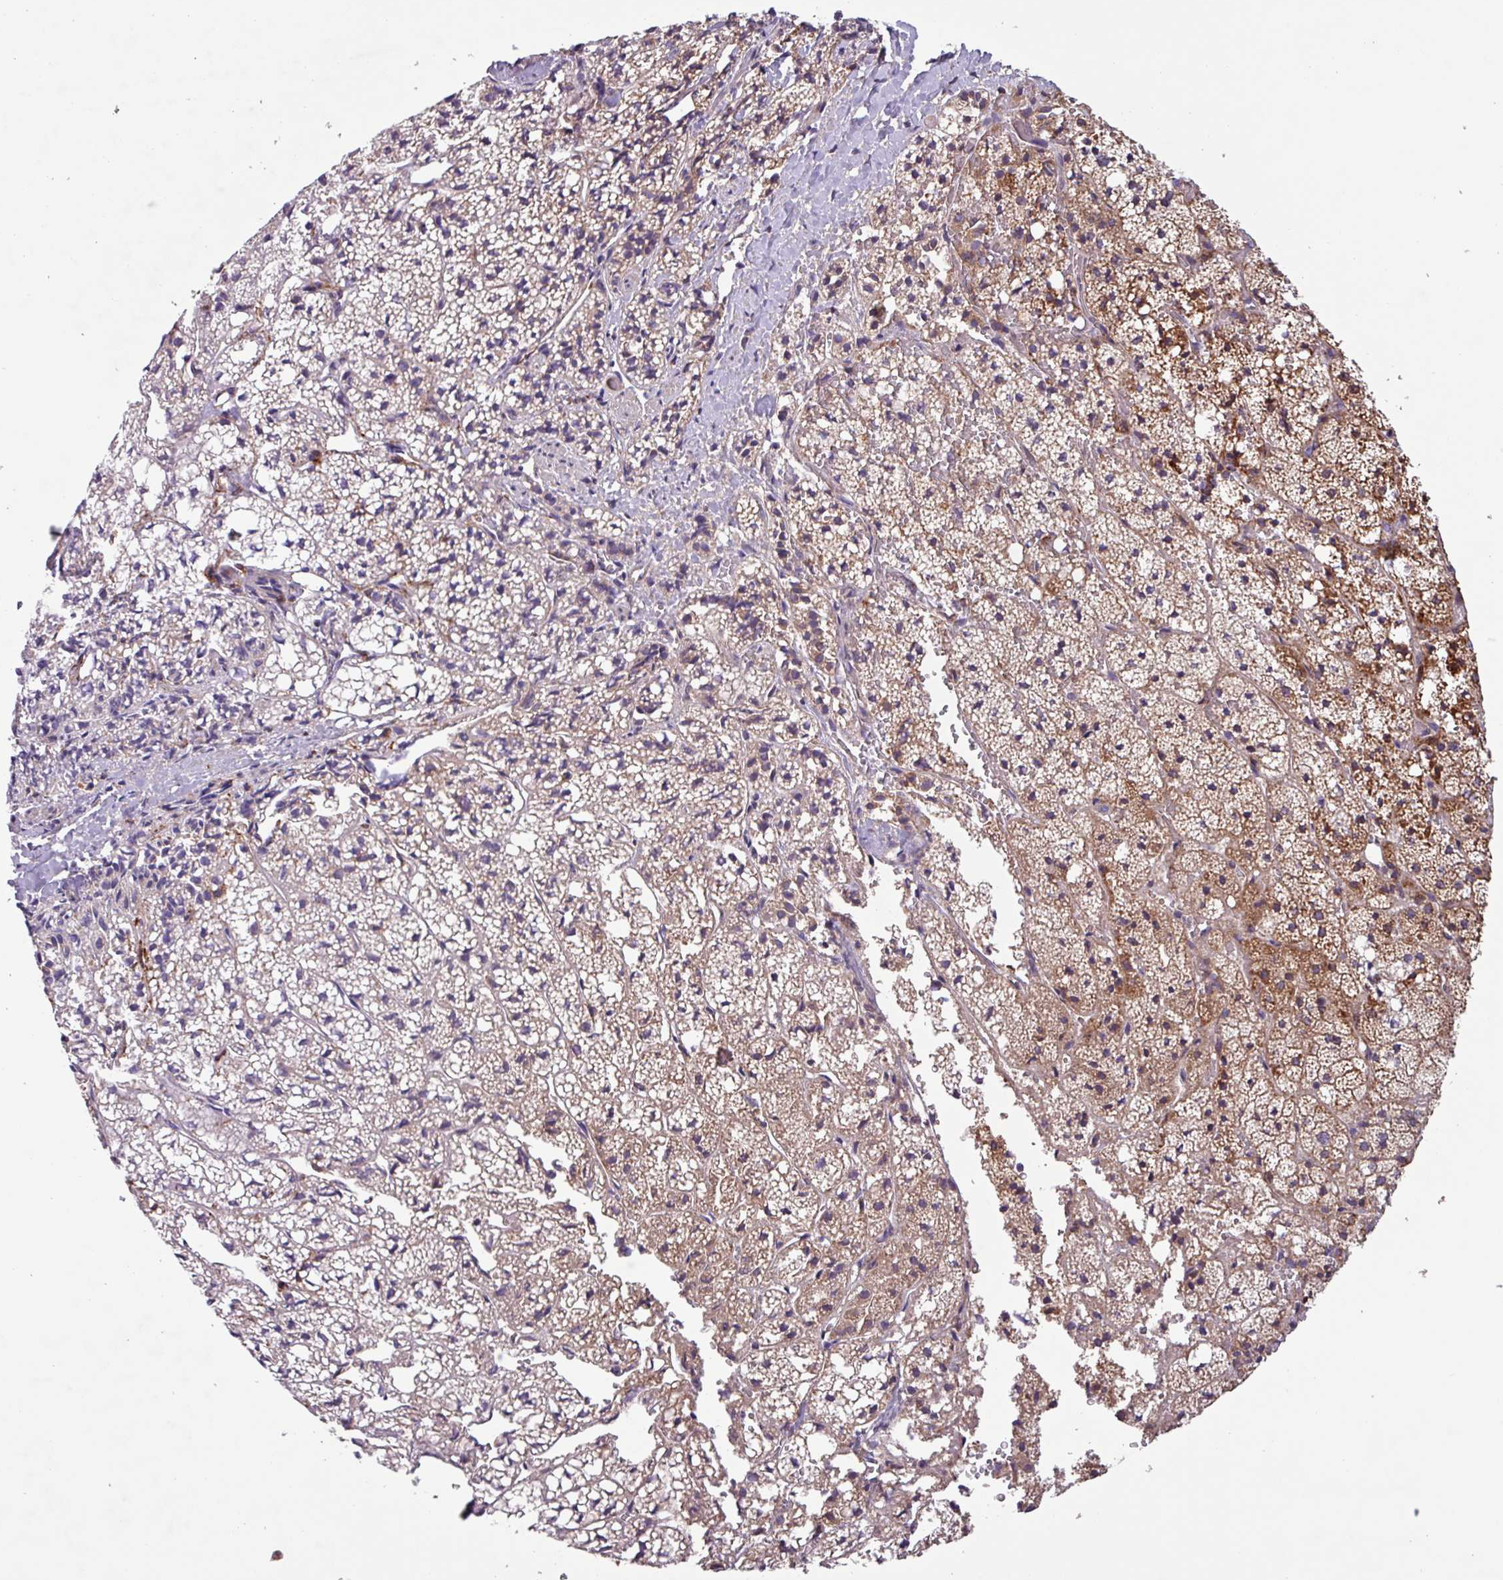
{"staining": {"intensity": "moderate", "quantity": ">75%", "location": "cytoplasmic/membranous"}, "tissue": "adrenal gland", "cell_type": "Glandular cells", "image_type": "normal", "snomed": [{"axis": "morphology", "description": "Normal tissue, NOS"}, {"axis": "topography", "description": "Adrenal gland"}], "caption": "Human adrenal gland stained for a protein (brown) displays moderate cytoplasmic/membranous positive staining in about >75% of glandular cells.", "gene": "PTPRQ", "patient": {"sex": "male", "age": 53}}